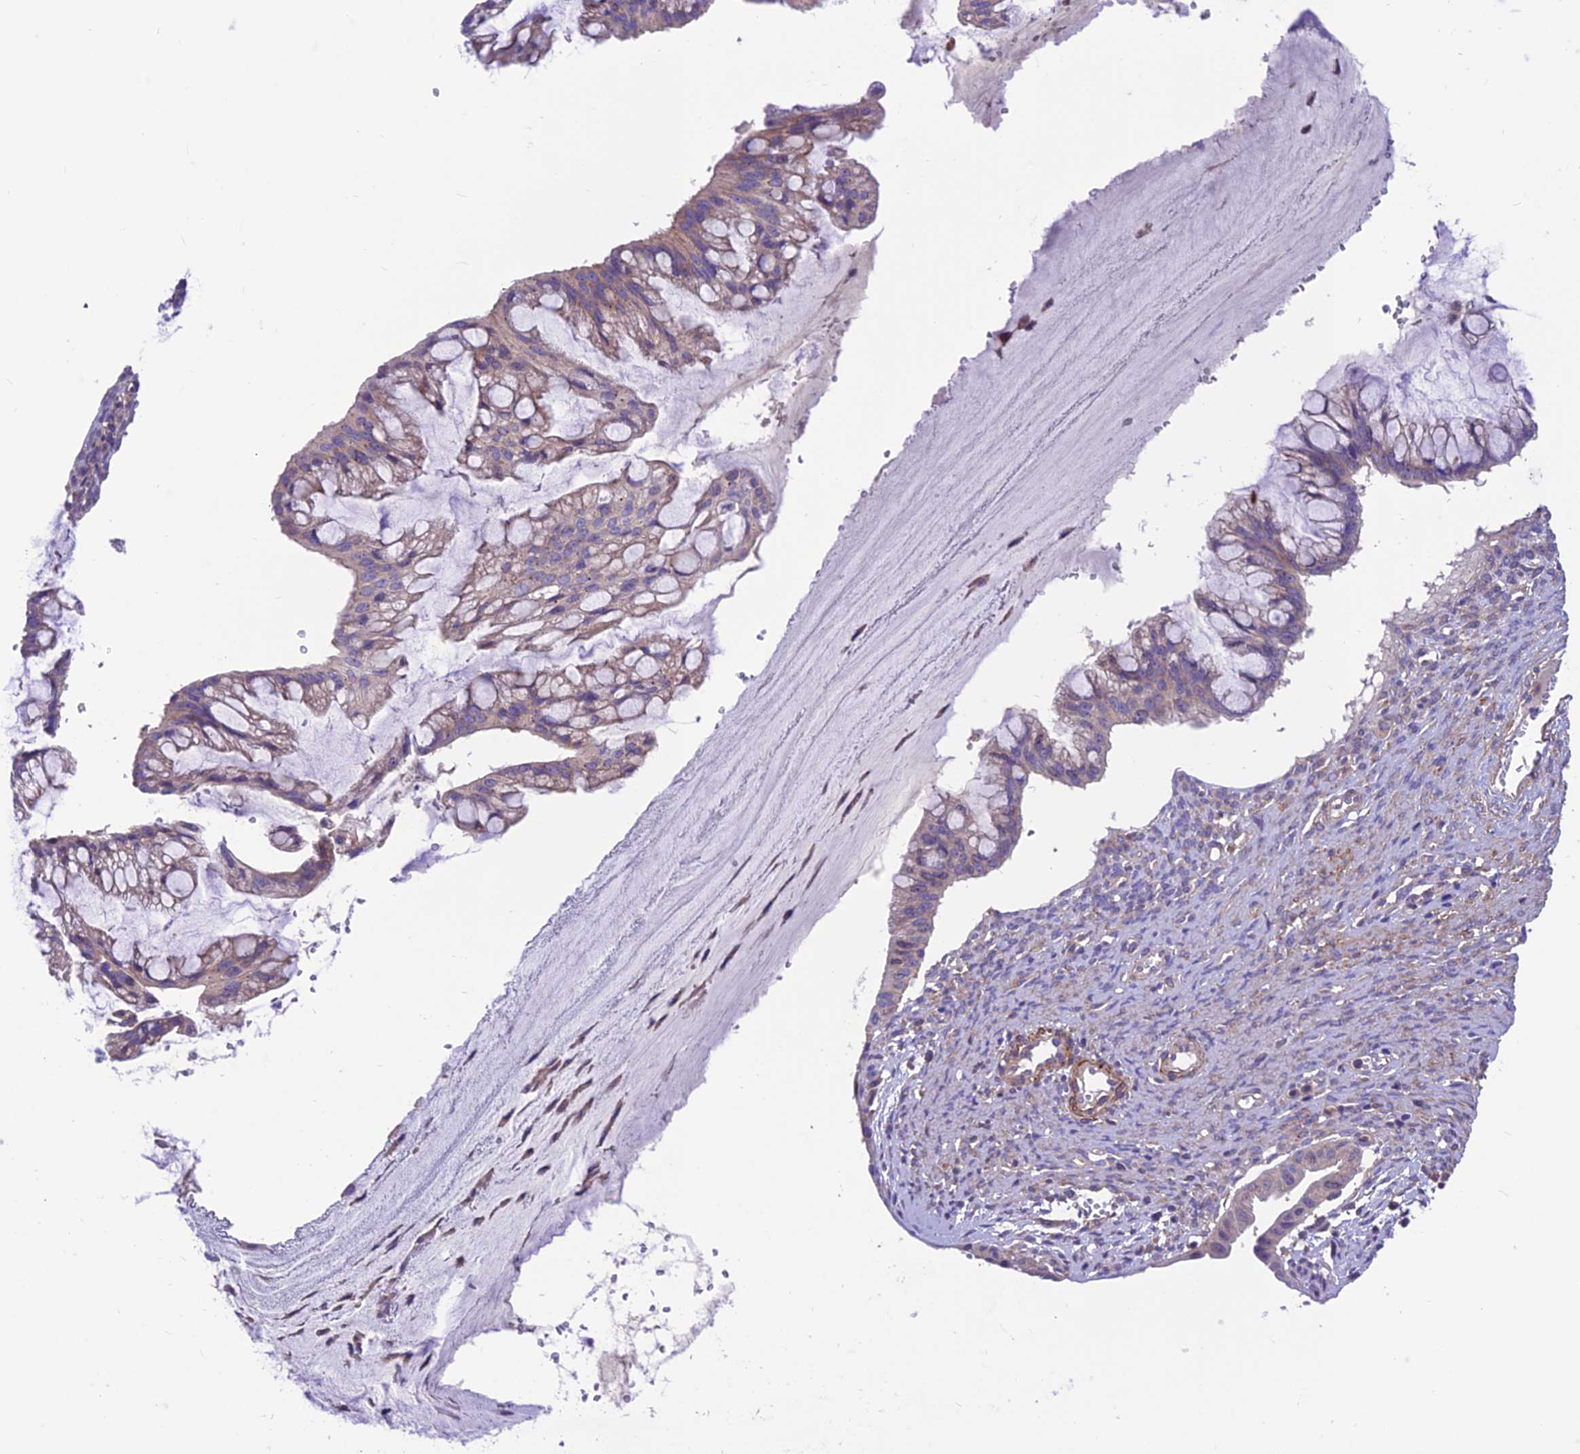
{"staining": {"intensity": "weak", "quantity": ">75%", "location": "cytoplasmic/membranous"}, "tissue": "ovarian cancer", "cell_type": "Tumor cells", "image_type": "cancer", "snomed": [{"axis": "morphology", "description": "Cystadenocarcinoma, mucinous, NOS"}, {"axis": "topography", "description": "Ovary"}], "caption": "An image of ovarian mucinous cystadenocarcinoma stained for a protein exhibits weak cytoplasmic/membranous brown staining in tumor cells.", "gene": "VPS16", "patient": {"sex": "female", "age": 73}}